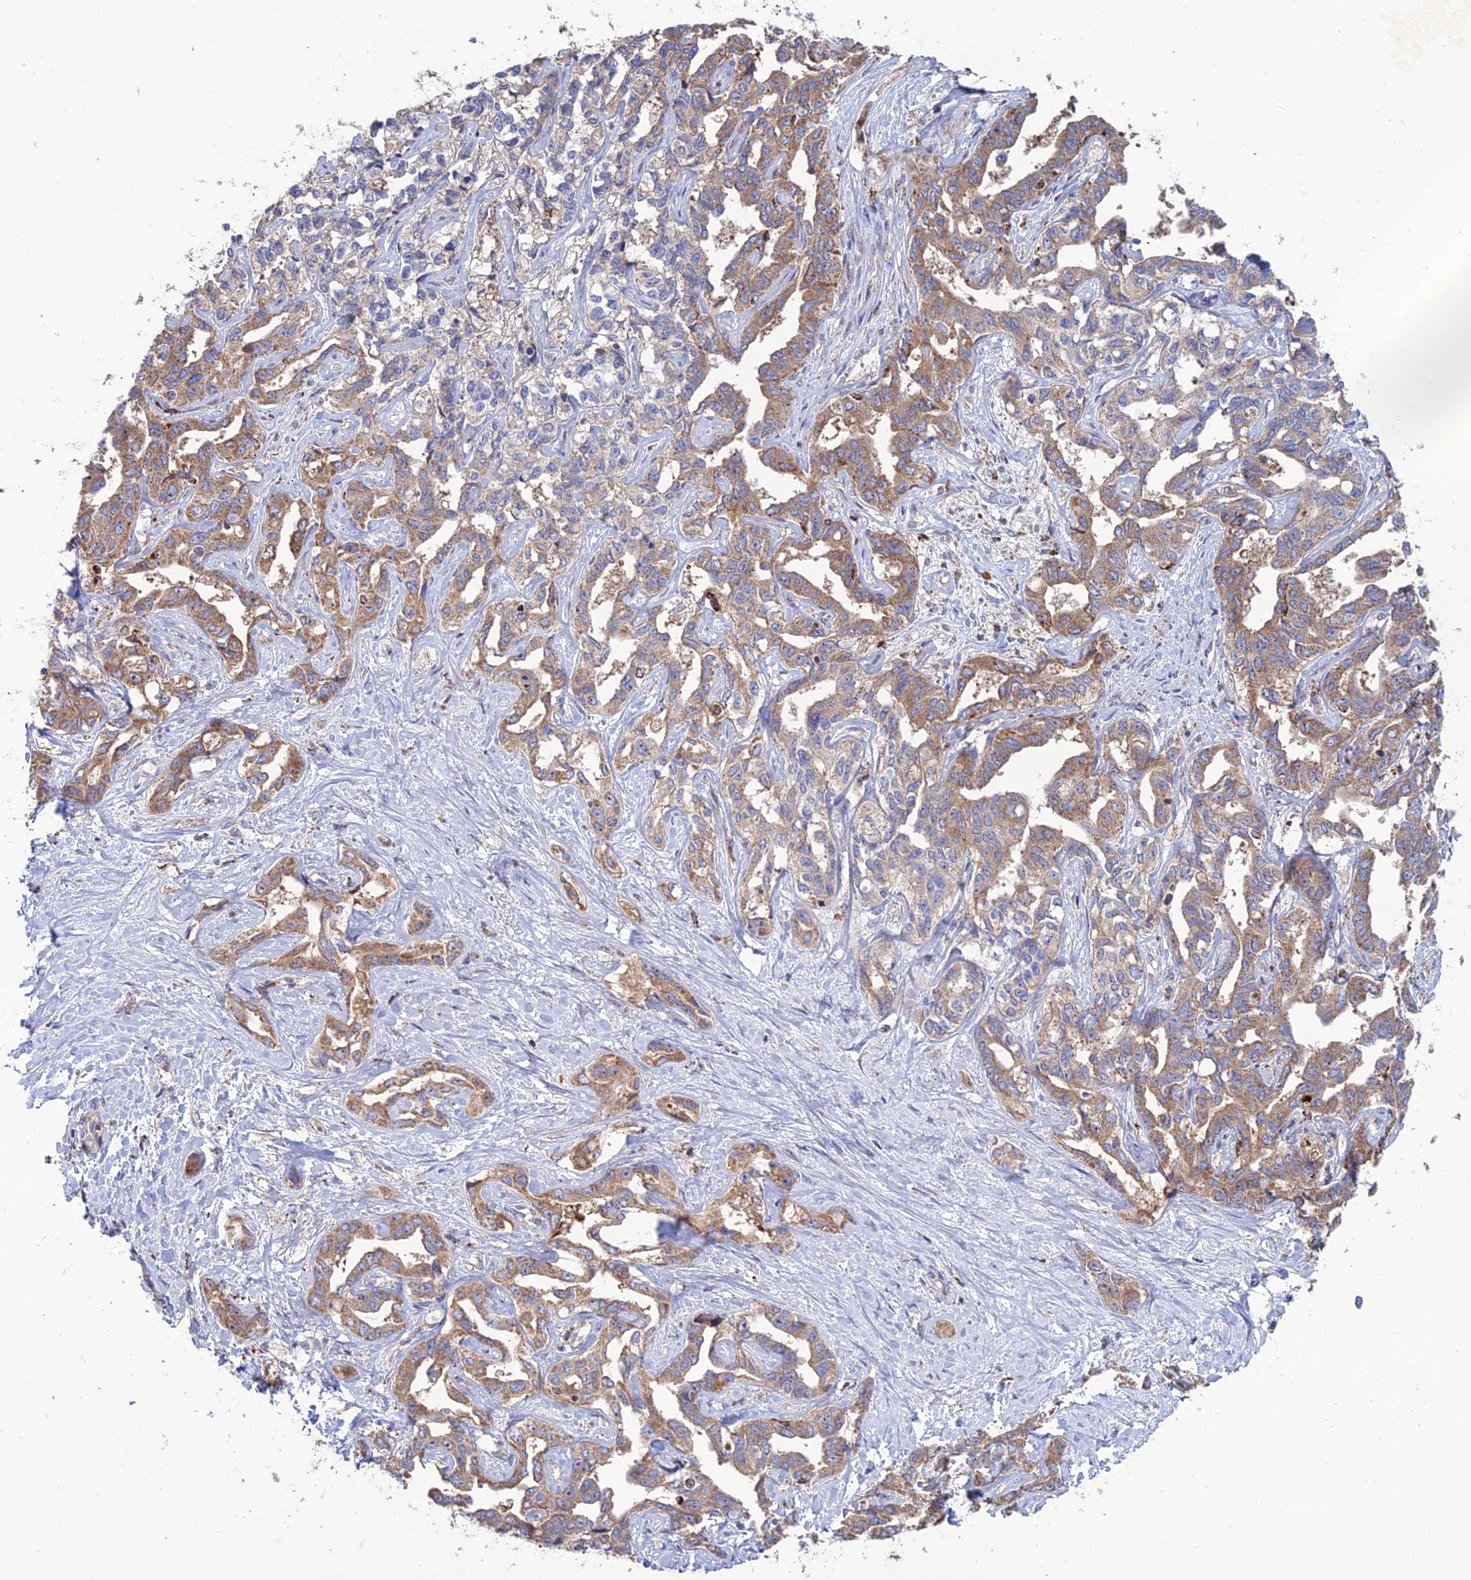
{"staining": {"intensity": "moderate", "quantity": "25%-75%", "location": "cytoplasmic/membranous"}, "tissue": "liver cancer", "cell_type": "Tumor cells", "image_type": "cancer", "snomed": [{"axis": "morphology", "description": "Cholangiocarcinoma"}, {"axis": "topography", "description": "Liver"}], "caption": "High-magnification brightfield microscopy of liver cancer stained with DAB (brown) and counterstained with hematoxylin (blue). tumor cells exhibit moderate cytoplasmic/membranous positivity is seen in about25%-75% of cells. (brown staining indicates protein expression, while blue staining denotes nuclei).", "gene": "RIC8B", "patient": {"sex": "male", "age": 59}}